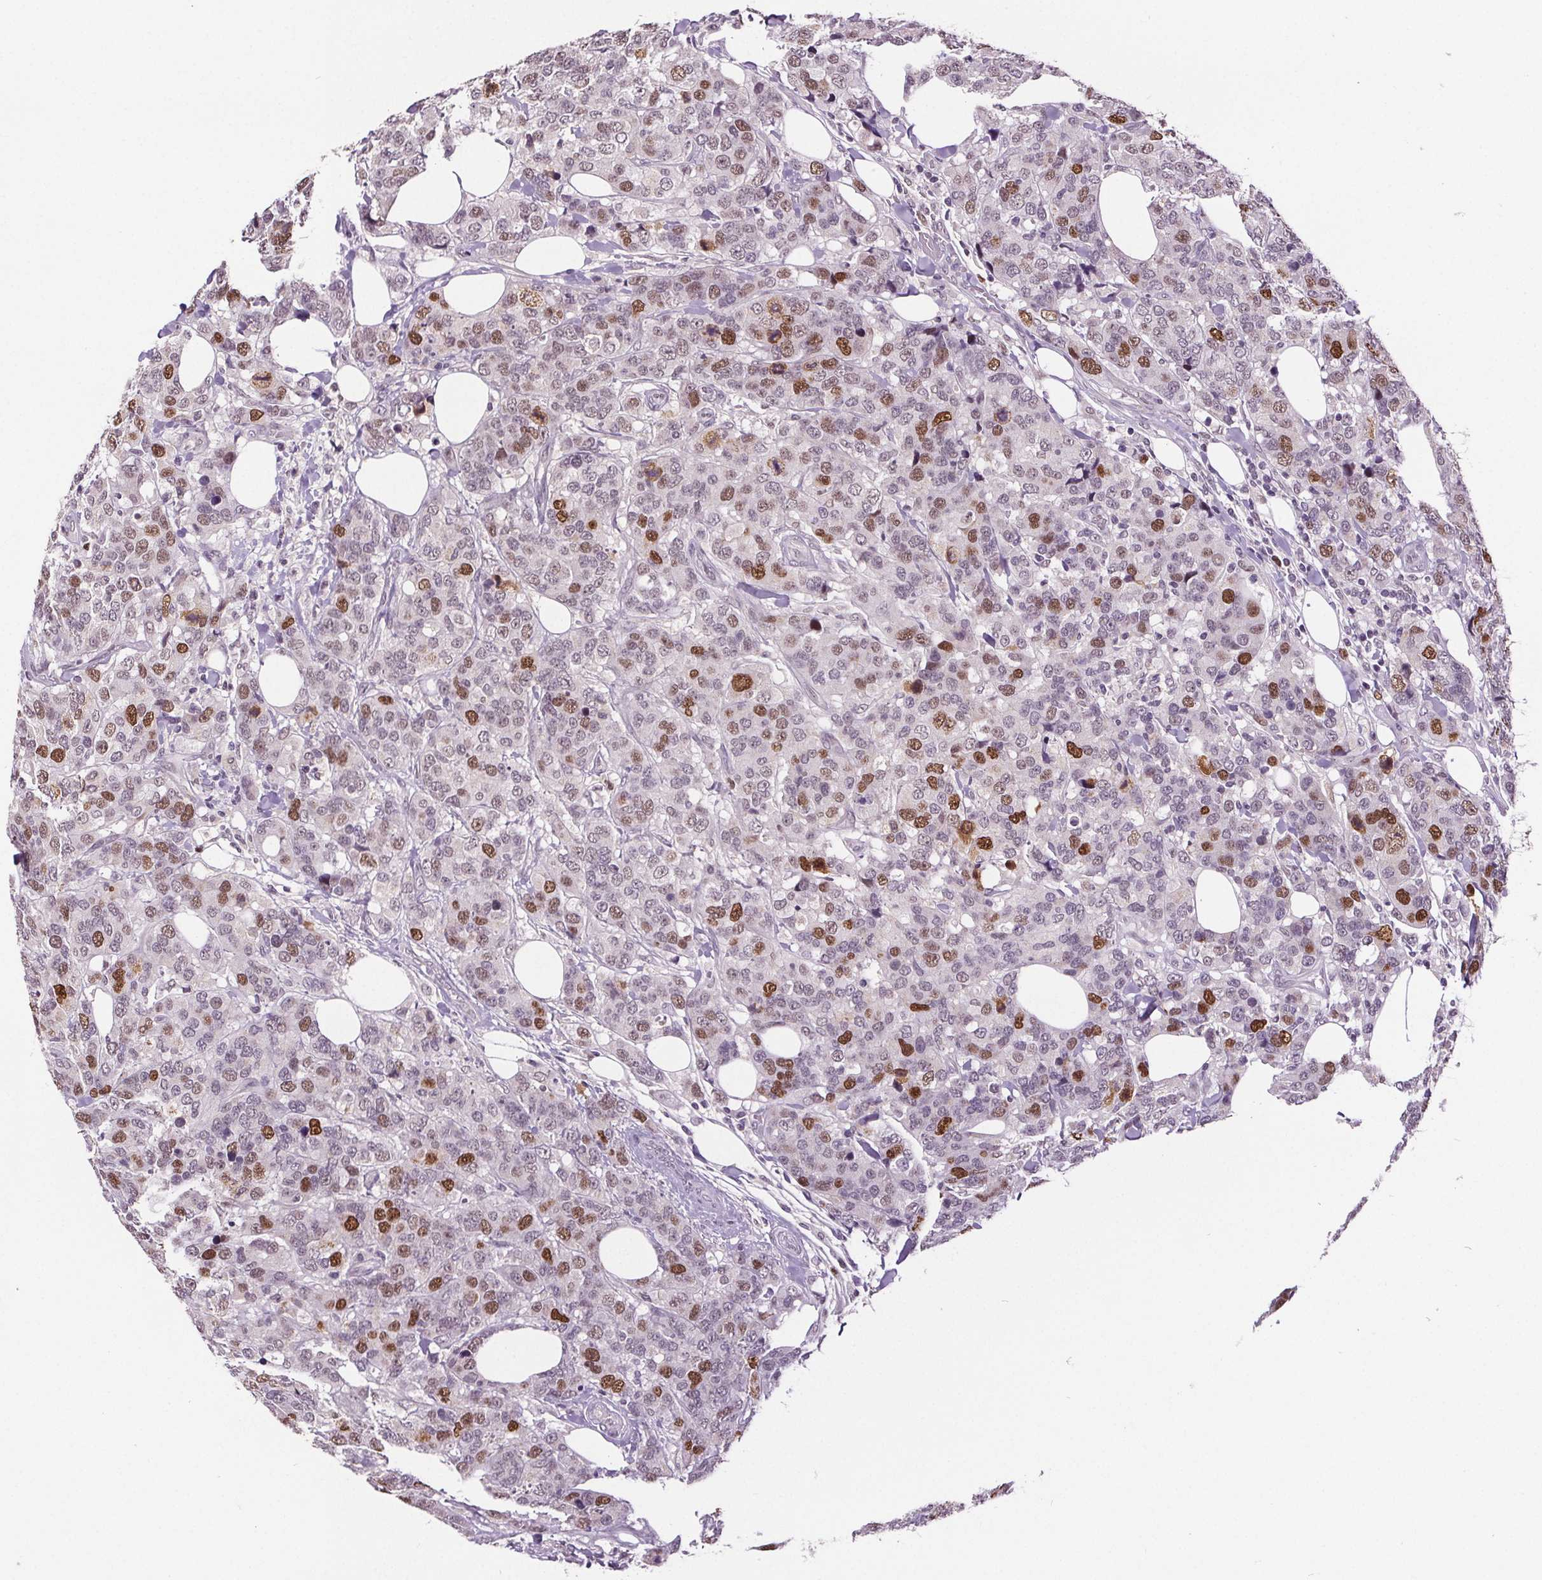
{"staining": {"intensity": "moderate", "quantity": "<25%", "location": "nuclear"}, "tissue": "breast cancer", "cell_type": "Tumor cells", "image_type": "cancer", "snomed": [{"axis": "morphology", "description": "Lobular carcinoma"}, {"axis": "topography", "description": "Breast"}], "caption": "Immunohistochemistry (IHC) histopathology image of neoplastic tissue: human breast cancer stained using IHC shows low levels of moderate protein expression localized specifically in the nuclear of tumor cells, appearing as a nuclear brown color.", "gene": "CENPF", "patient": {"sex": "female", "age": 59}}